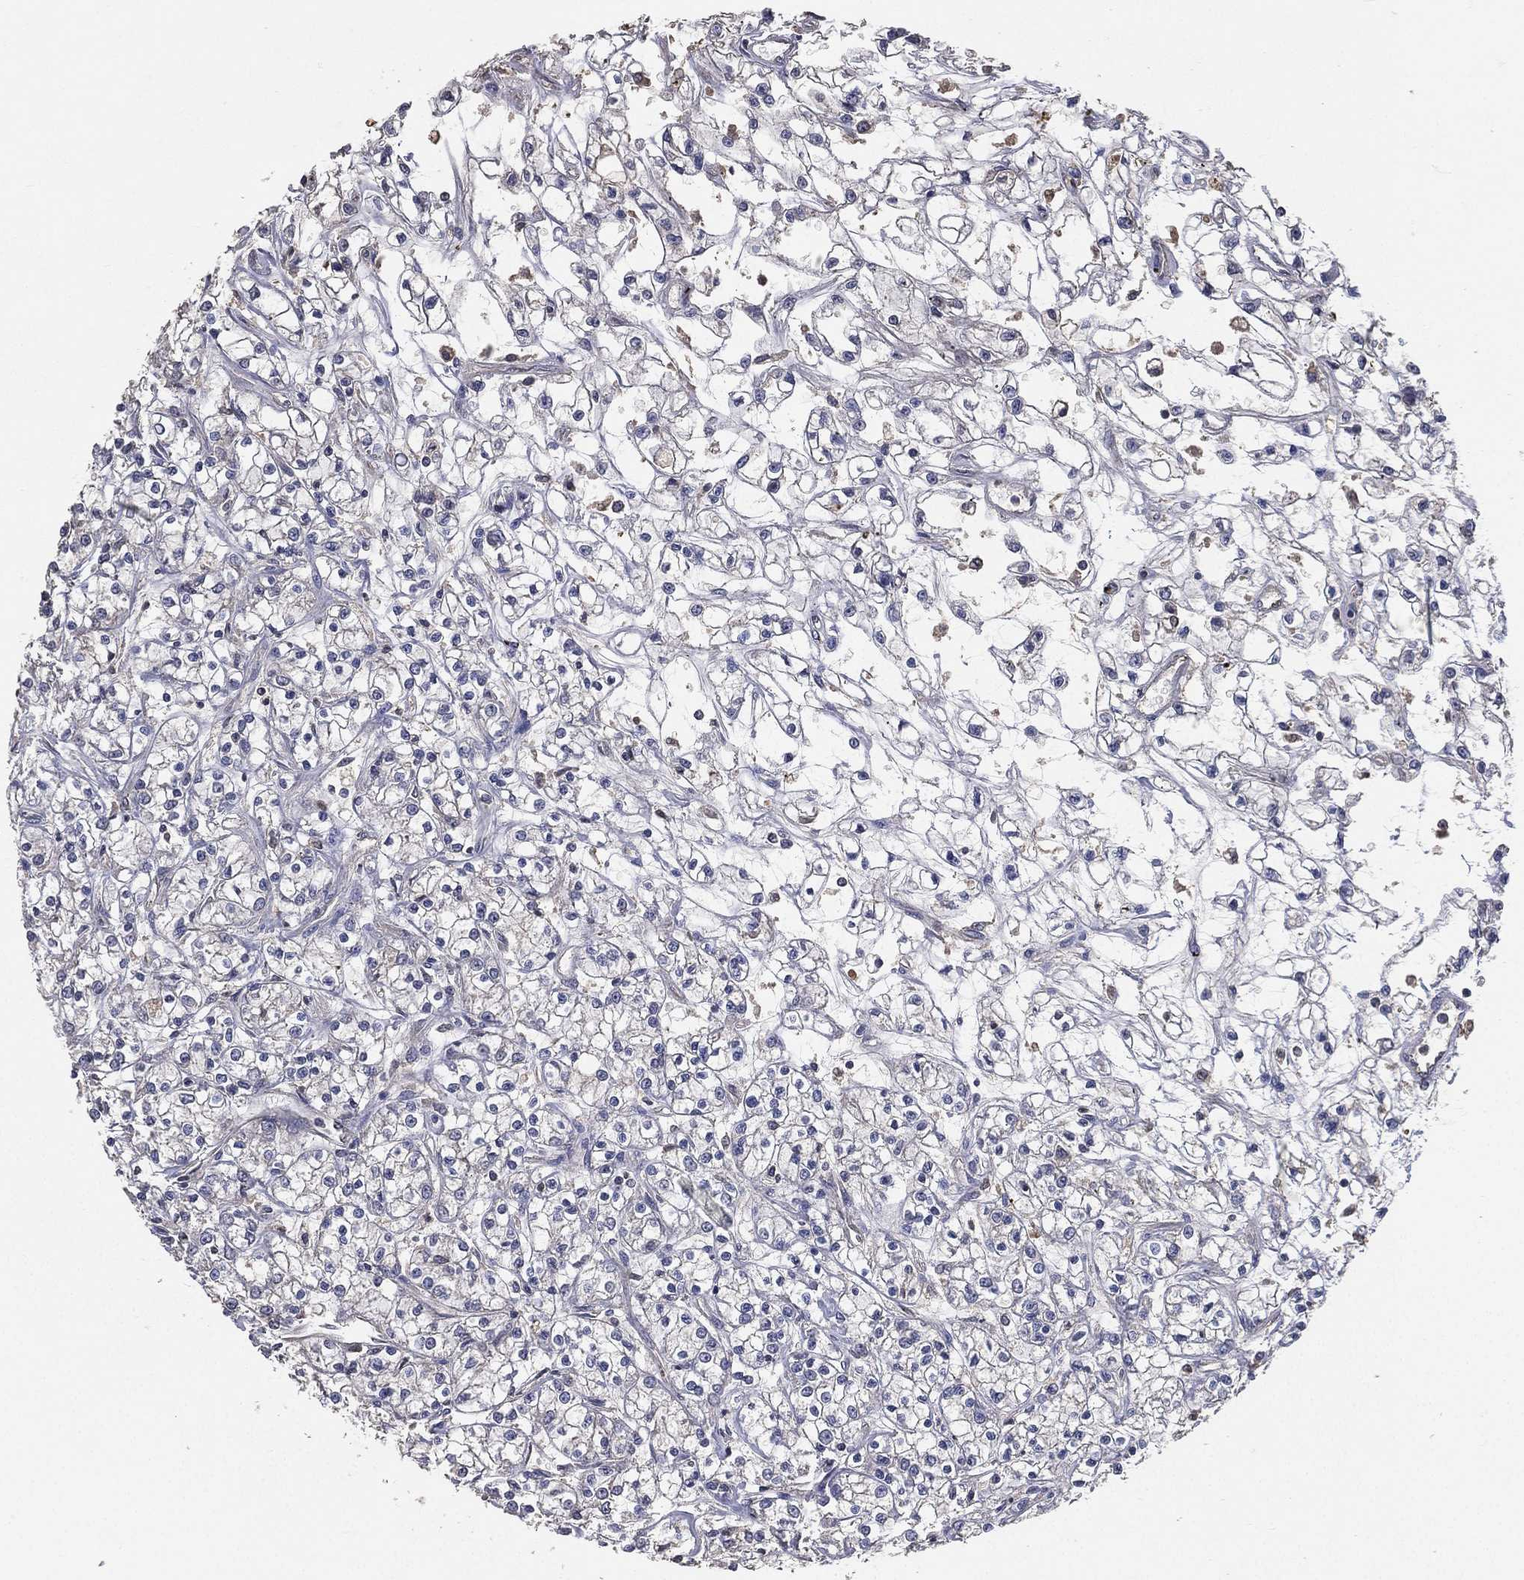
{"staining": {"intensity": "negative", "quantity": "none", "location": "none"}, "tissue": "renal cancer", "cell_type": "Tumor cells", "image_type": "cancer", "snomed": [{"axis": "morphology", "description": "Adenocarcinoma, NOS"}, {"axis": "topography", "description": "Kidney"}], "caption": "This is an IHC histopathology image of human renal cancer (adenocarcinoma). There is no staining in tumor cells.", "gene": "SNAP25", "patient": {"sex": "female", "age": 59}}